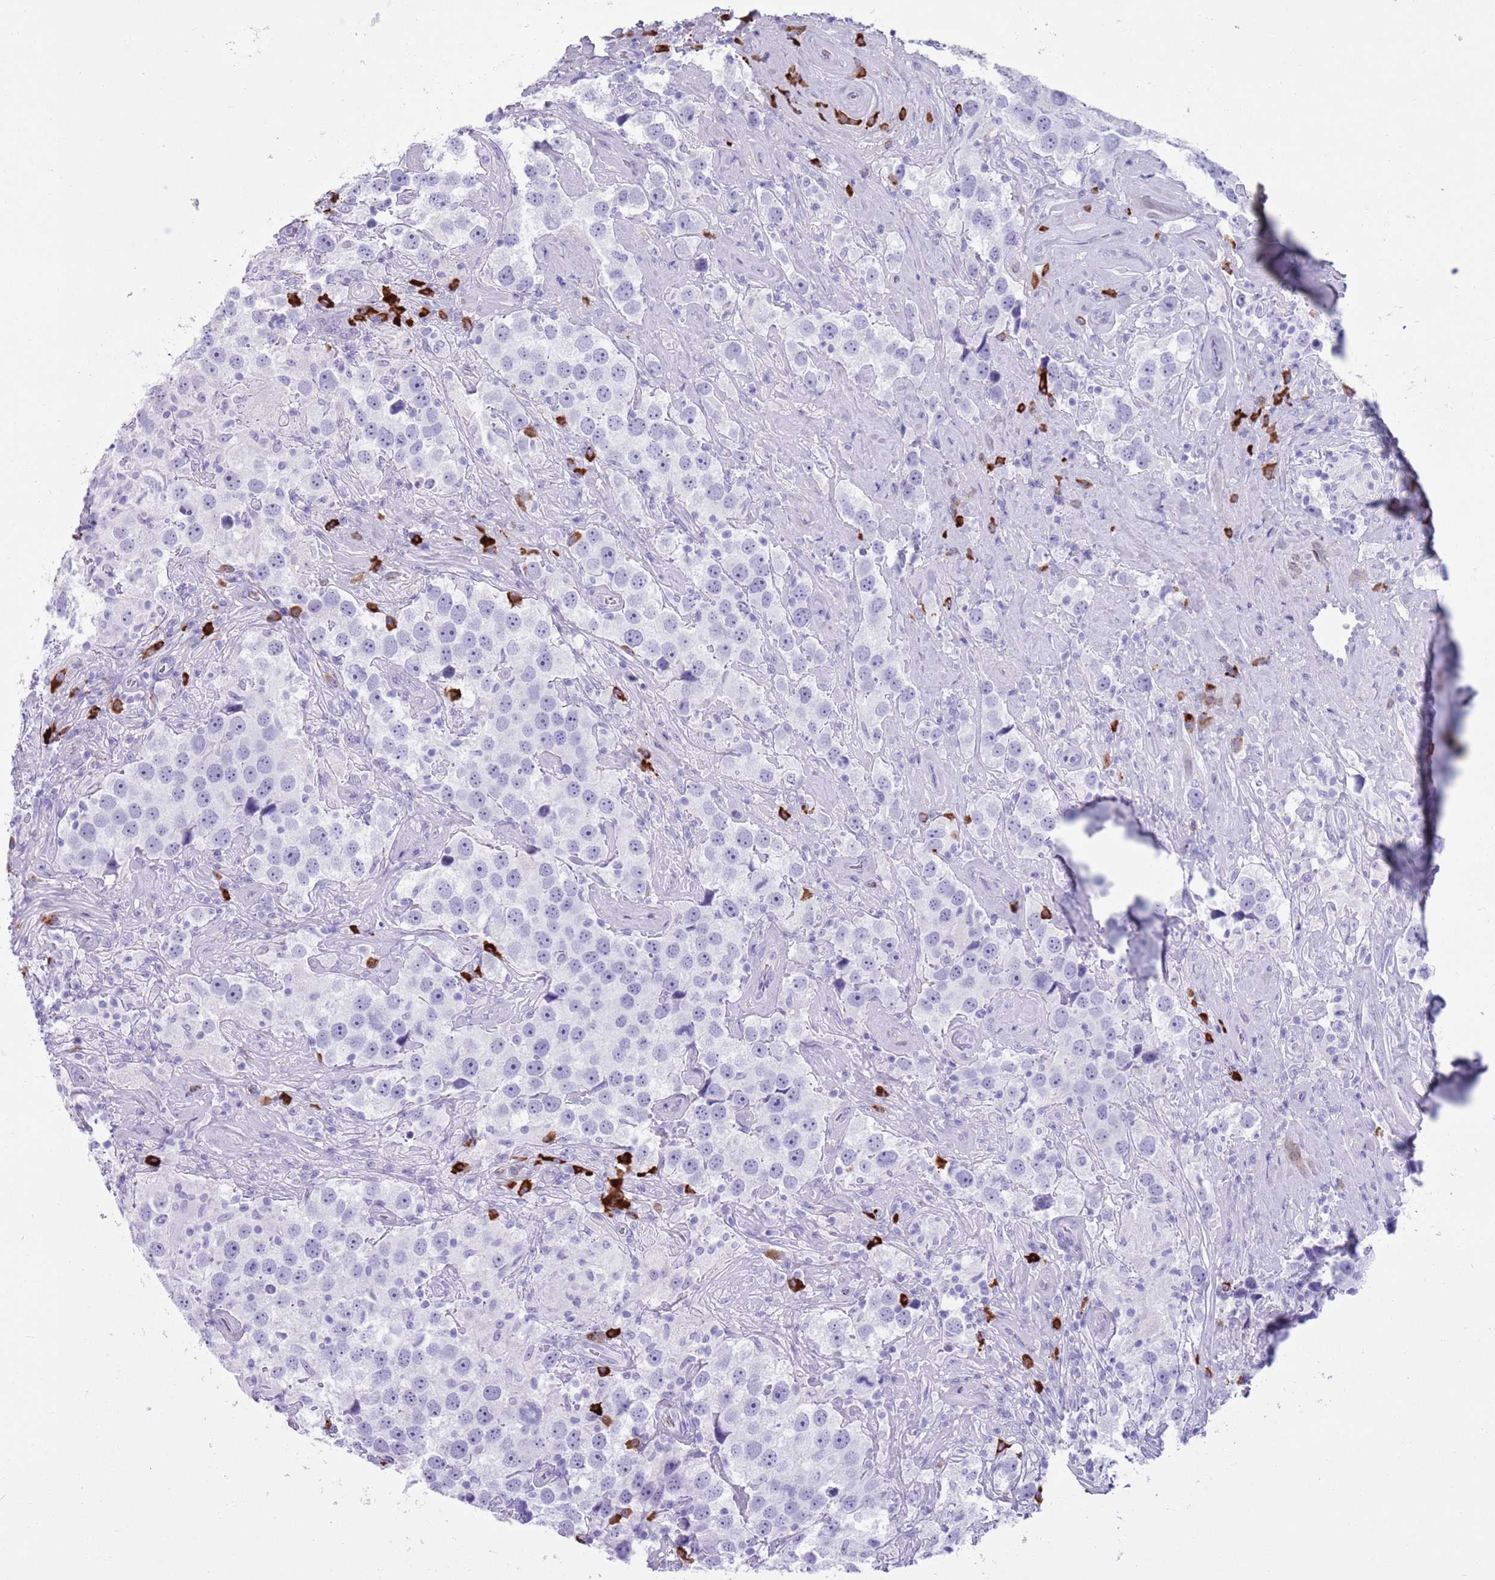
{"staining": {"intensity": "negative", "quantity": "none", "location": "none"}, "tissue": "testis cancer", "cell_type": "Tumor cells", "image_type": "cancer", "snomed": [{"axis": "morphology", "description": "Seminoma, NOS"}, {"axis": "topography", "description": "Testis"}], "caption": "Human testis cancer stained for a protein using immunohistochemistry (IHC) displays no staining in tumor cells.", "gene": "LY6G5B", "patient": {"sex": "male", "age": 49}}